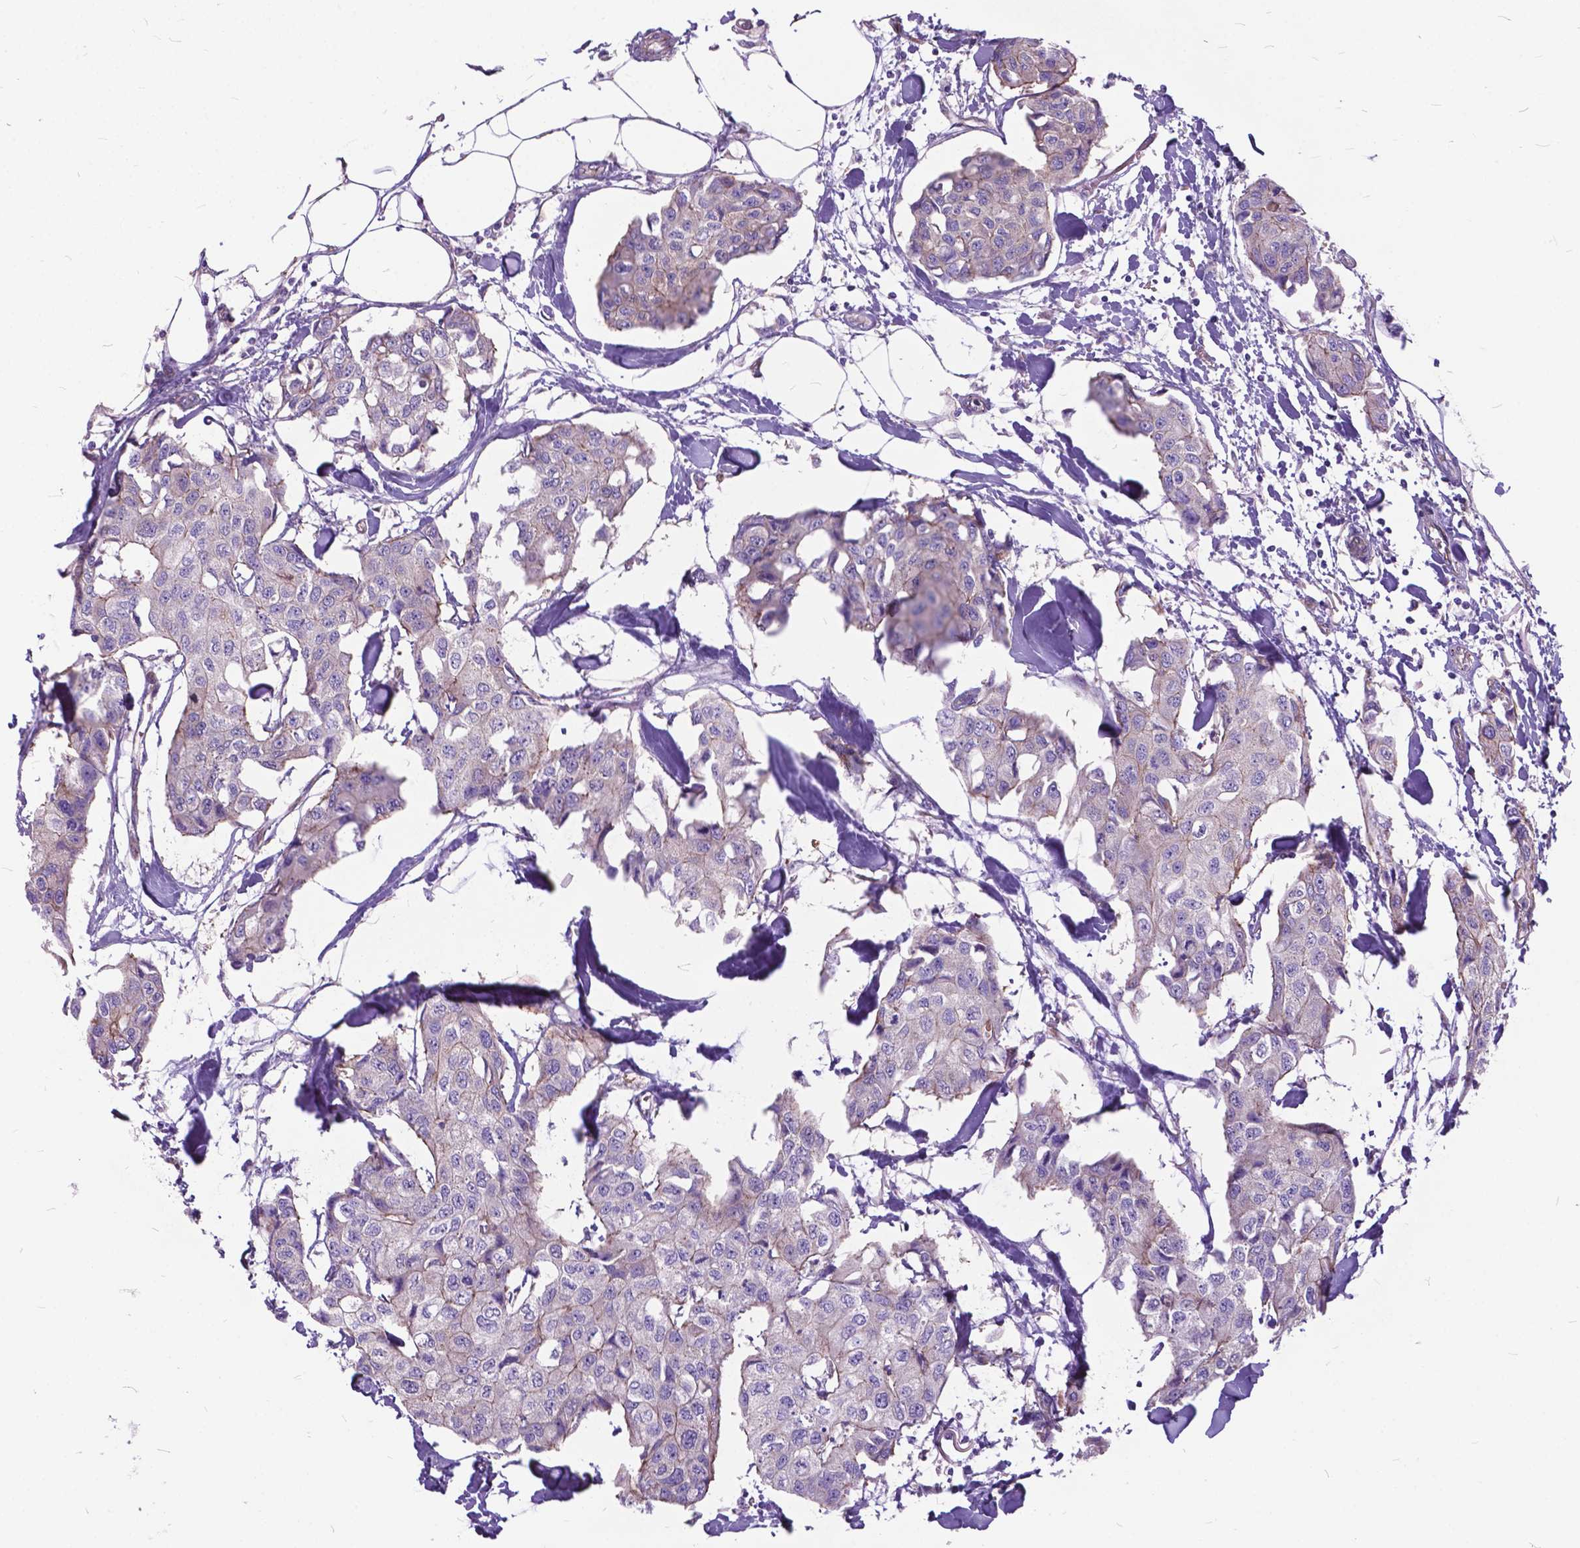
{"staining": {"intensity": "negative", "quantity": "none", "location": "none"}, "tissue": "breast cancer", "cell_type": "Tumor cells", "image_type": "cancer", "snomed": [{"axis": "morphology", "description": "Duct carcinoma"}, {"axis": "topography", "description": "Breast"}], "caption": "Immunohistochemistry (IHC) image of breast intraductal carcinoma stained for a protein (brown), which reveals no staining in tumor cells.", "gene": "FLT4", "patient": {"sex": "female", "age": 80}}